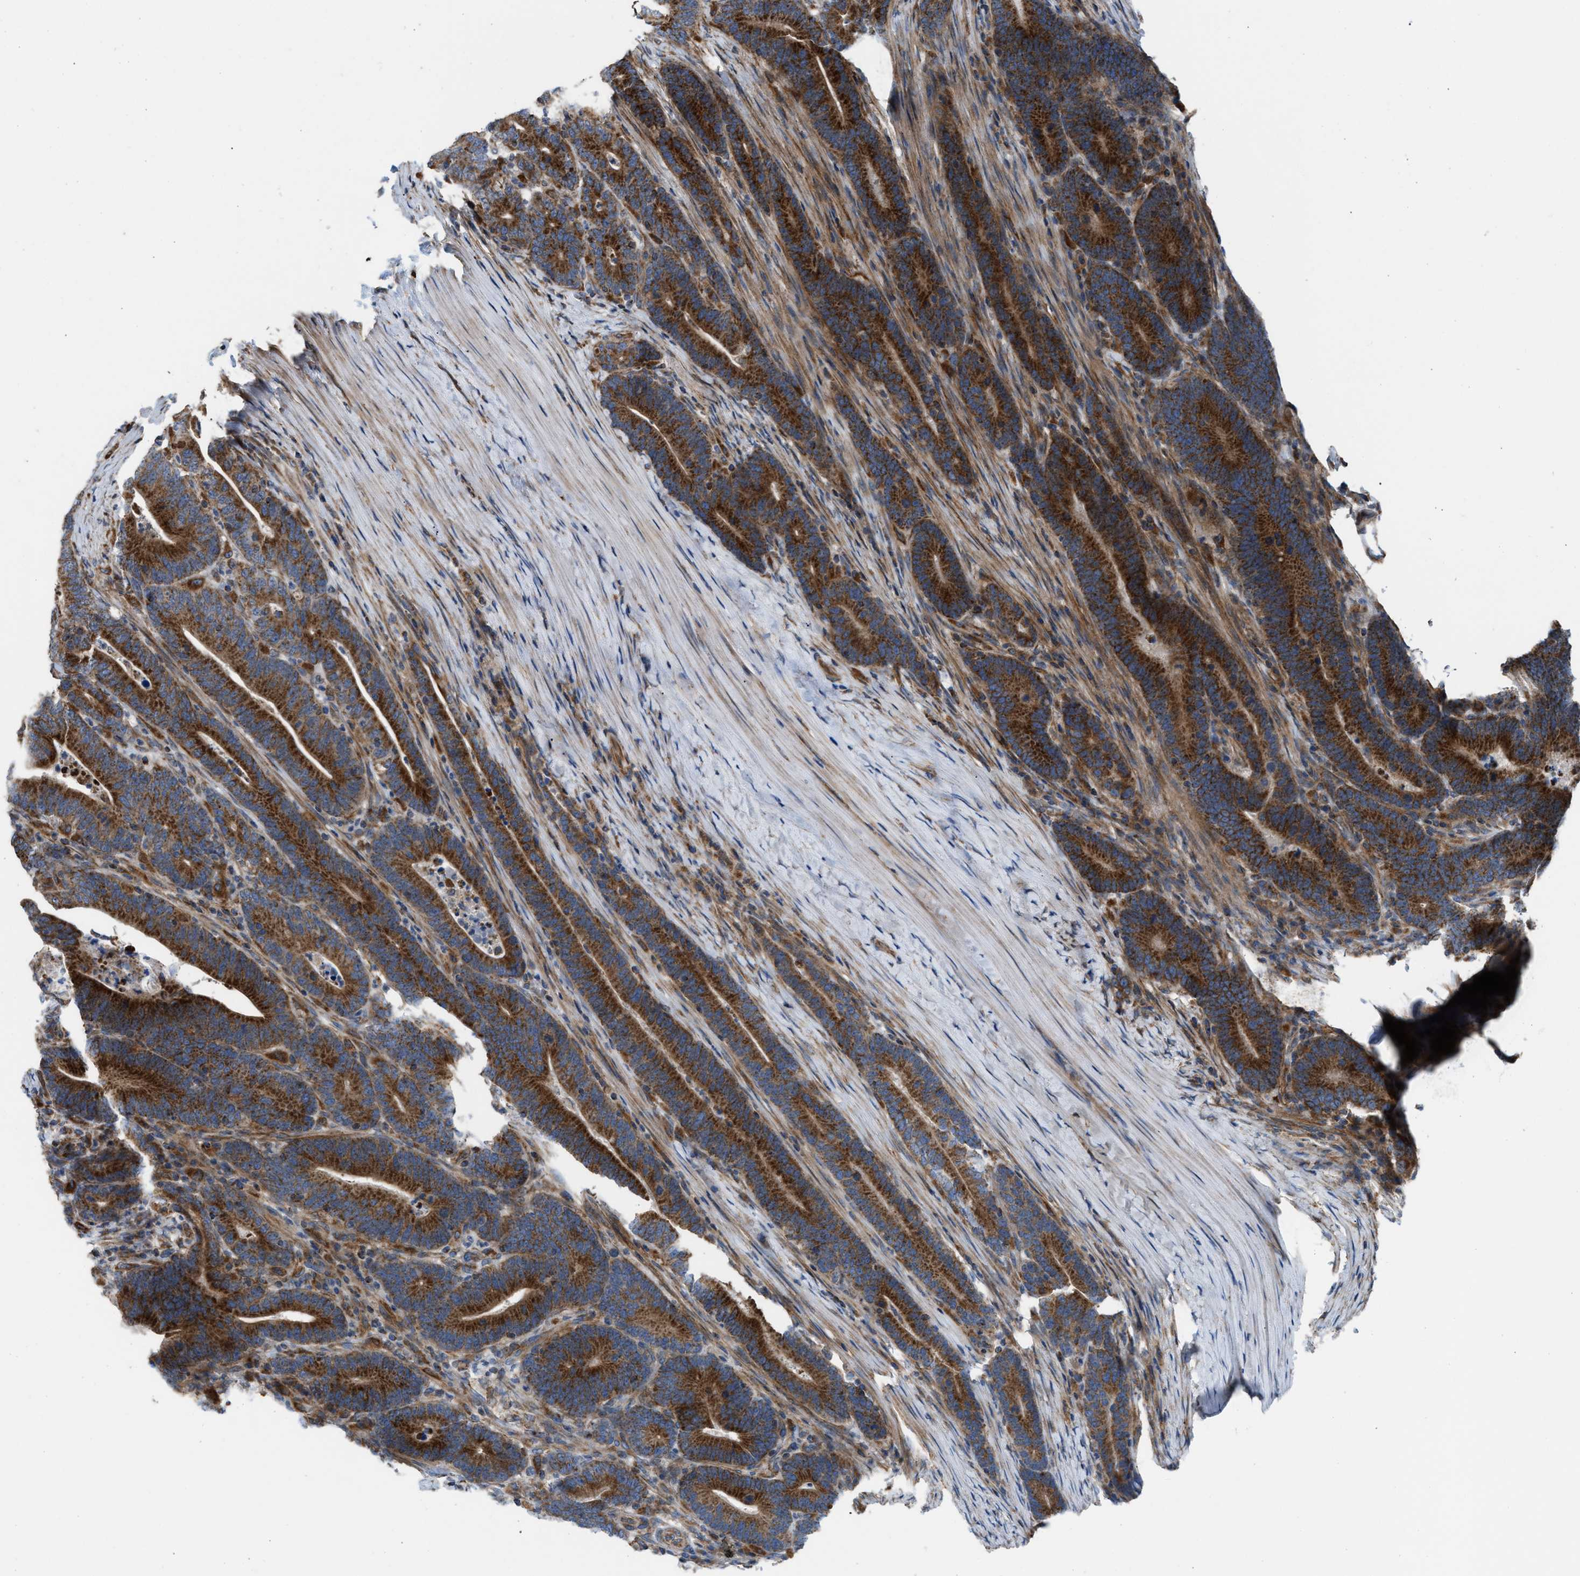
{"staining": {"intensity": "strong", "quantity": ">75%", "location": "cytoplasmic/membranous"}, "tissue": "colorectal cancer", "cell_type": "Tumor cells", "image_type": "cancer", "snomed": [{"axis": "morphology", "description": "Adenocarcinoma, NOS"}, {"axis": "topography", "description": "Colon"}], "caption": "Immunohistochemical staining of colorectal cancer (adenocarcinoma) exhibits strong cytoplasmic/membranous protein expression in about >75% of tumor cells. Using DAB (brown) and hematoxylin (blue) stains, captured at high magnification using brightfield microscopy.", "gene": "SLC10A3", "patient": {"sex": "female", "age": 66}}